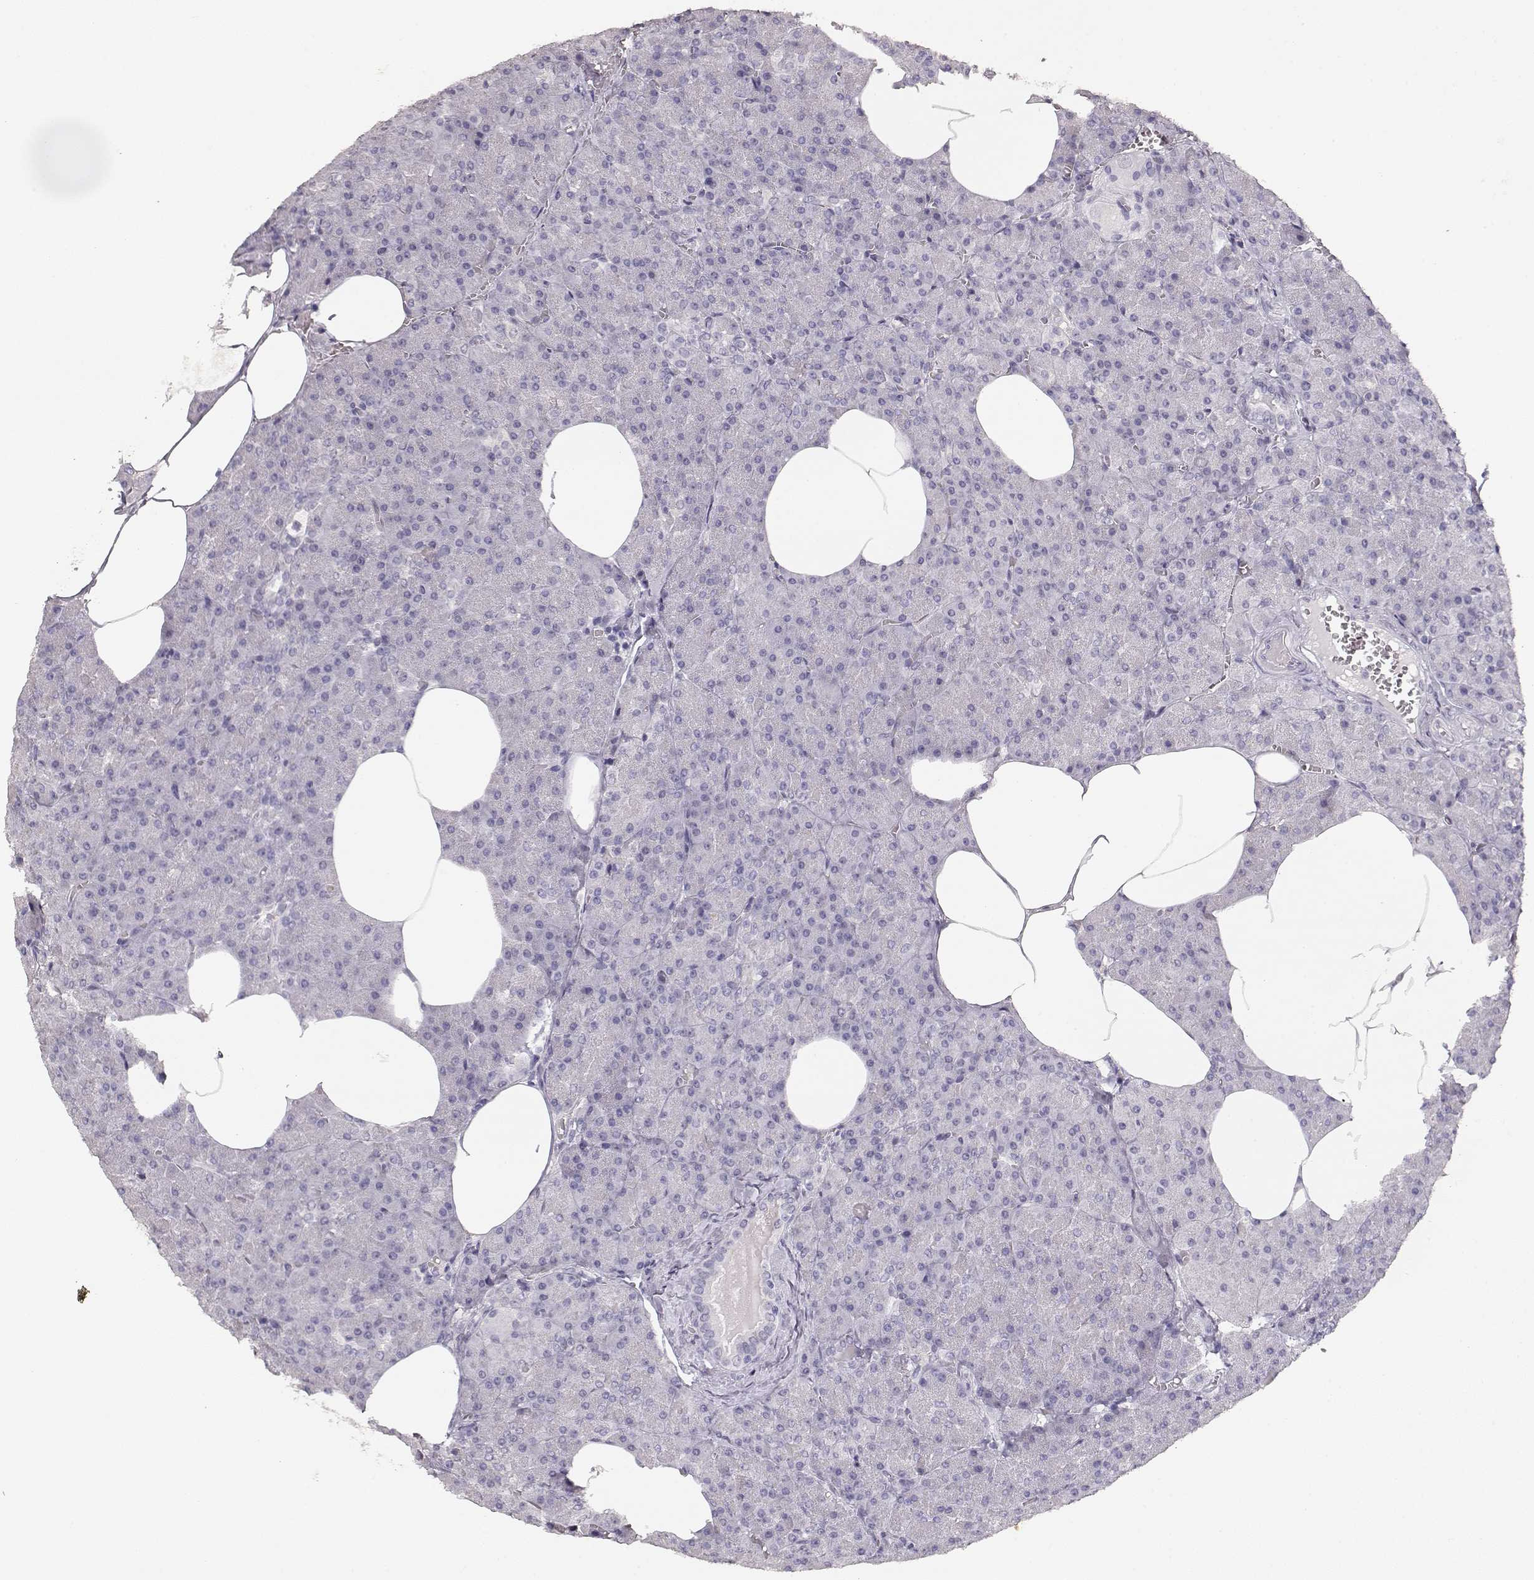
{"staining": {"intensity": "negative", "quantity": "none", "location": "none"}, "tissue": "pancreas", "cell_type": "Exocrine glandular cells", "image_type": "normal", "snomed": [{"axis": "morphology", "description": "Normal tissue, NOS"}, {"axis": "topography", "description": "Pancreas"}], "caption": "DAB immunohistochemical staining of normal human pancreas exhibits no significant expression in exocrine glandular cells. (DAB (3,3'-diaminobenzidine) immunohistochemistry with hematoxylin counter stain).", "gene": "TPH2", "patient": {"sex": "female", "age": 45}}